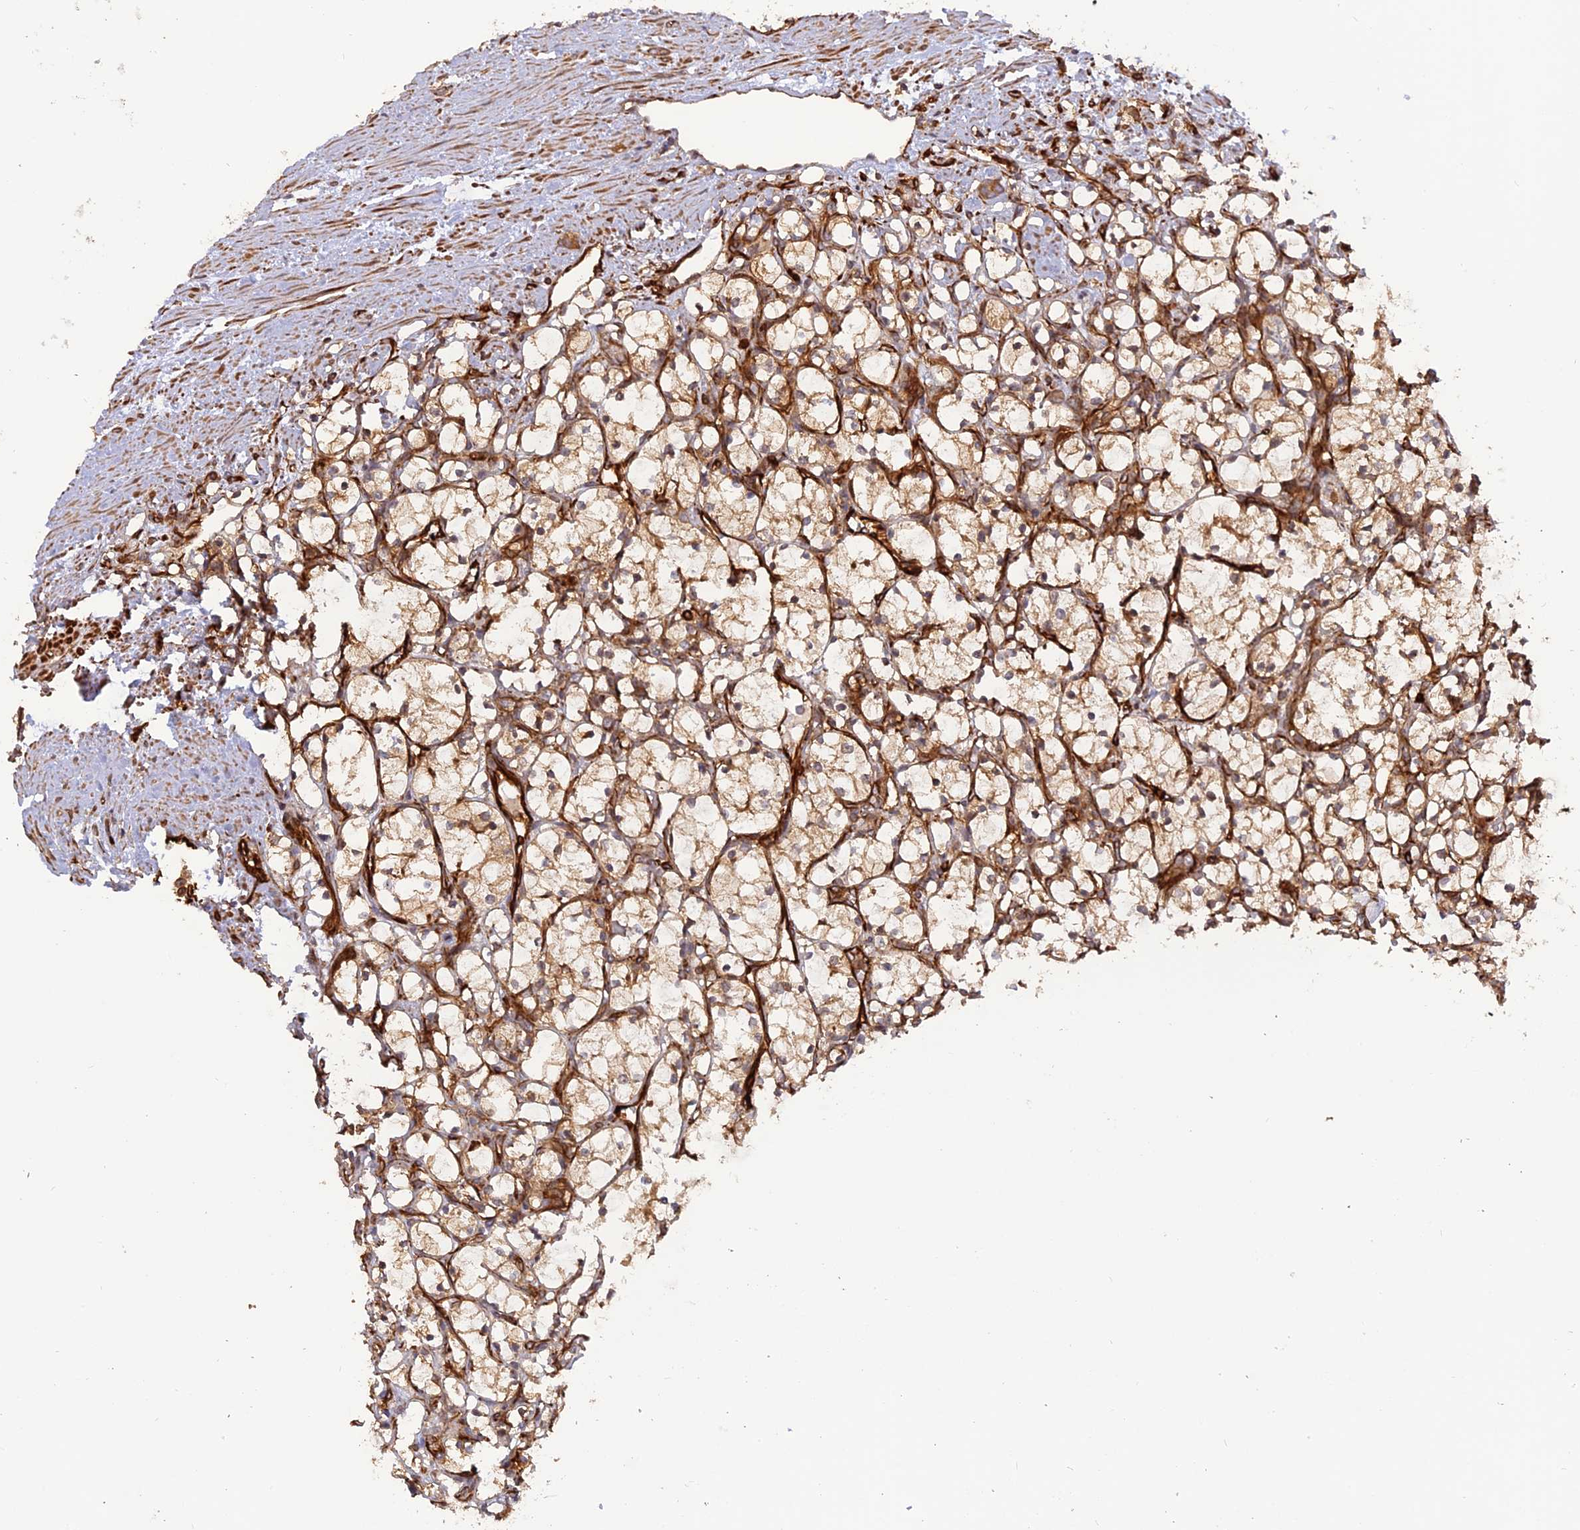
{"staining": {"intensity": "moderate", "quantity": ">75%", "location": "cytoplasmic/membranous"}, "tissue": "renal cancer", "cell_type": "Tumor cells", "image_type": "cancer", "snomed": [{"axis": "morphology", "description": "Adenocarcinoma, NOS"}, {"axis": "topography", "description": "Kidney"}], "caption": "Tumor cells reveal moderate cytoplasmic/membranous staining in approximately >75% of cells in adenocarcinoma (renal). Immunohistochemistry stains the protein in brown and the nuclei are stained blue.", "gene": "PHLDB3", "patient": {"sex": "female", "age": 69}}